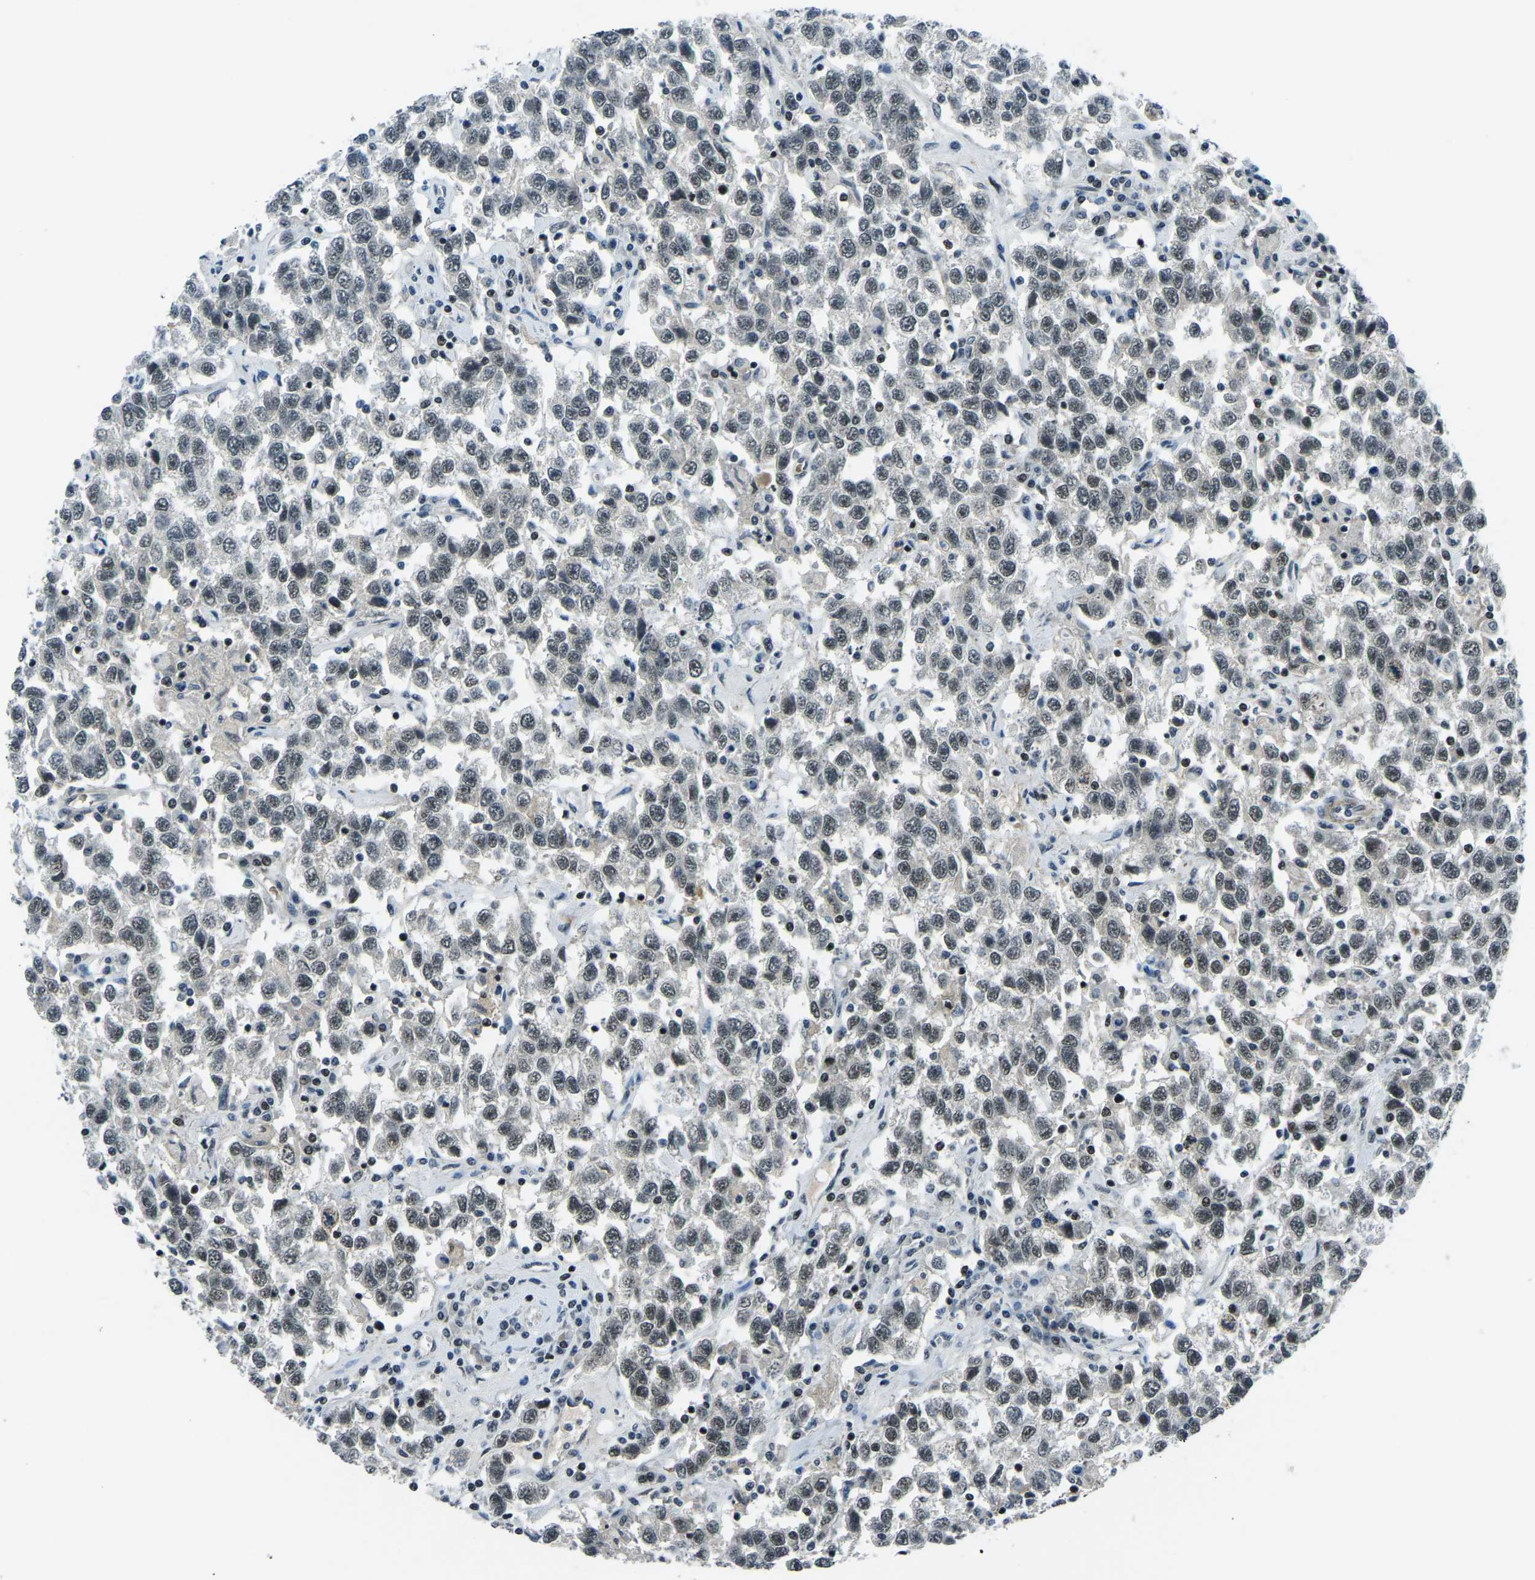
{"staining": {"intensity": "moderate", "quantity": "25%-75%", "location": "nuclear"}, "tissue": "testis cancer", "cell_type": "Tumor cells", "image_type": "cancer", "snomed": [{"axis": "morphology", "description": "Seminoma, NOS"}, {"axis": "topography", "description": "Testis"}], "caption": "This is an image of IHC staining of testis cancer (seminoma), which shows moderate expression in the nuclear of tumor cells.", "gene": "PRCC", "patient": {"sex": "male", "age": 41}}